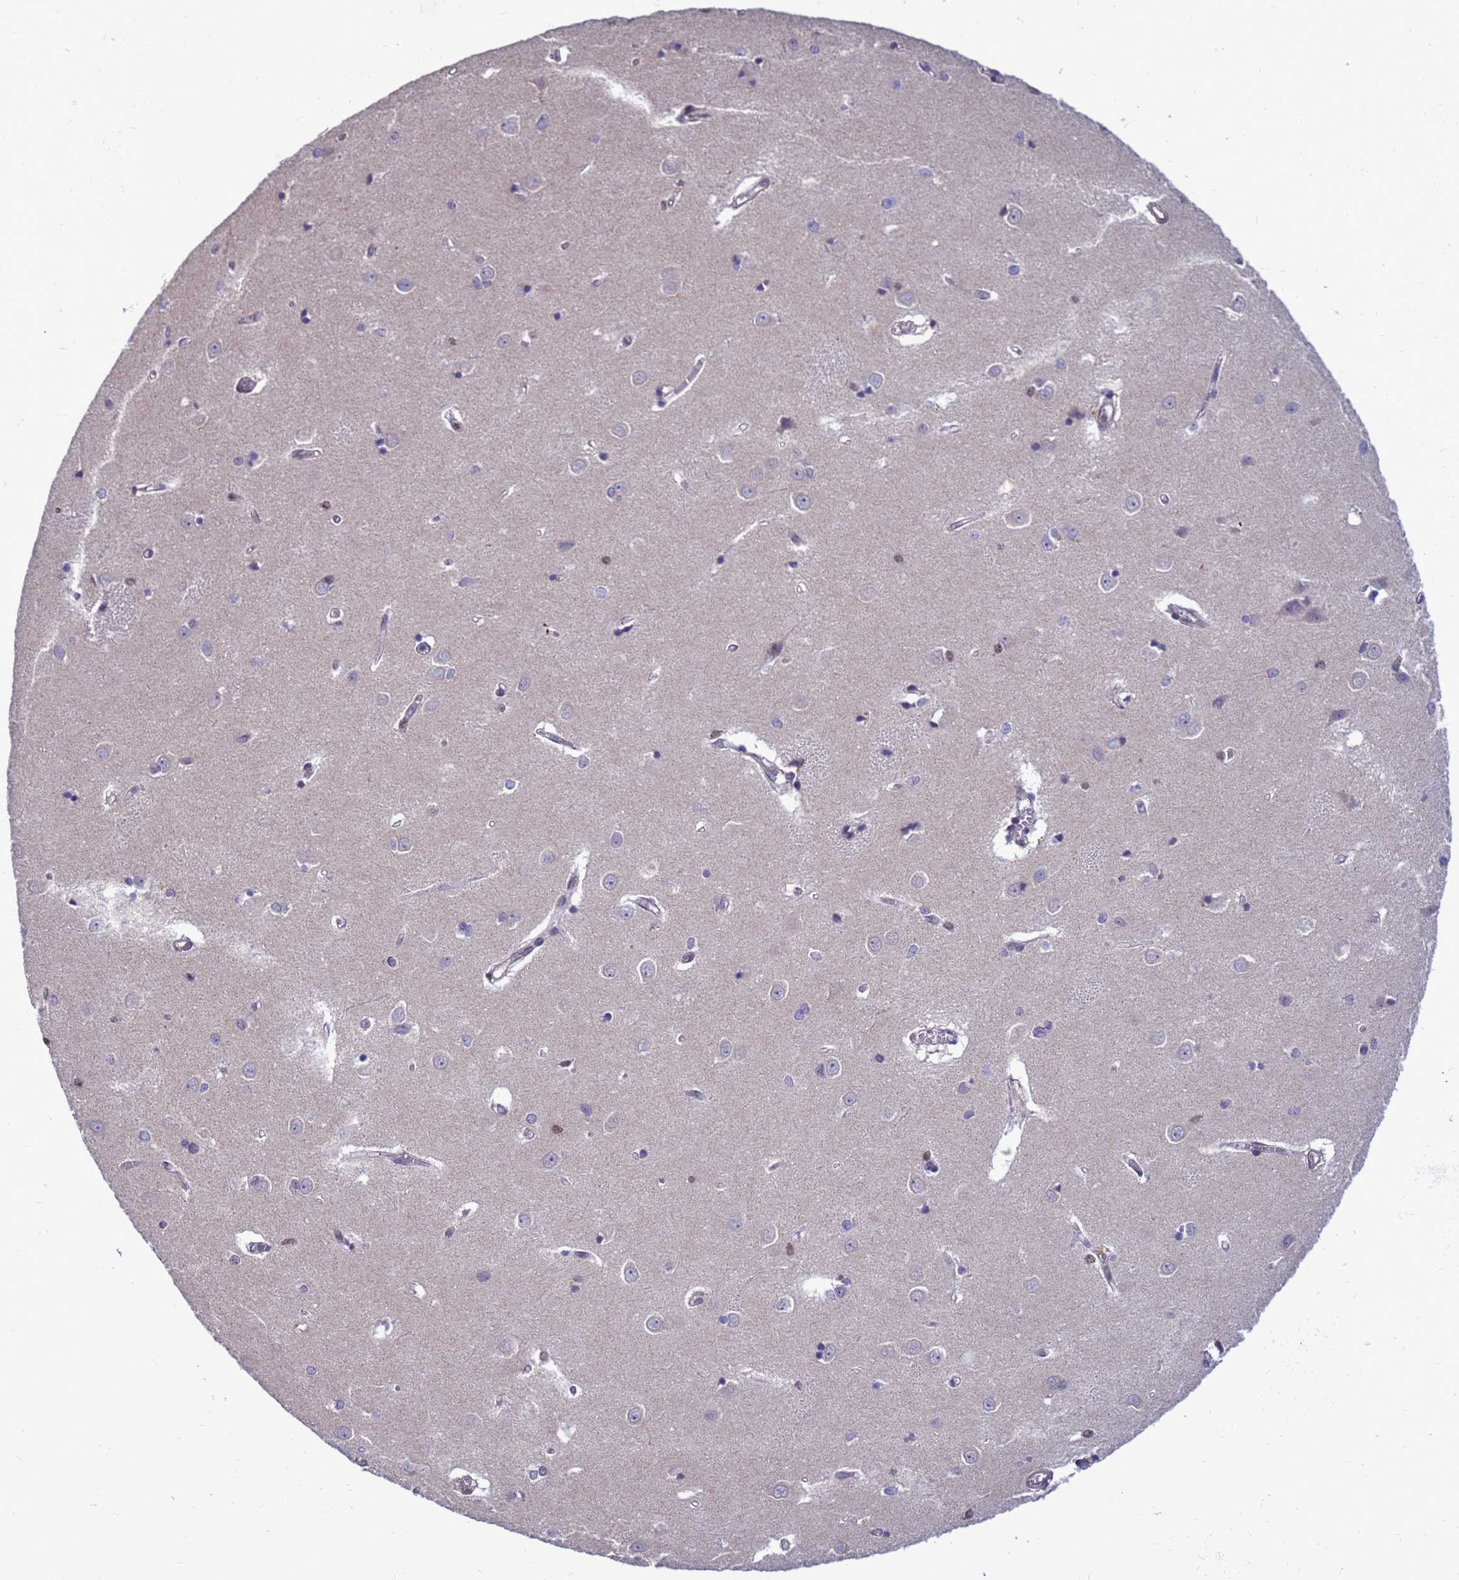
{"staining": {"intensity": "negative", "quantity": "none", "location": "none"}, "tissue": "caudate", "cell_type": "Glial cells", "image_type": "normal", "snomed": [{"axis": "morphology", "description": "Normal tissue, NOS"}, {"axis": "topography", "description": "Lateral ventricle wall"}], "caption": "Immunohistochemistry (IHC) photomicrograph of benign caudate: human caudate stained with DAB (3,3'-diaminobenzidine) reveals no significant protein positivity in glial cells.", "gene": "NSL1", "patient": {"sex": "male", "age": 37}}